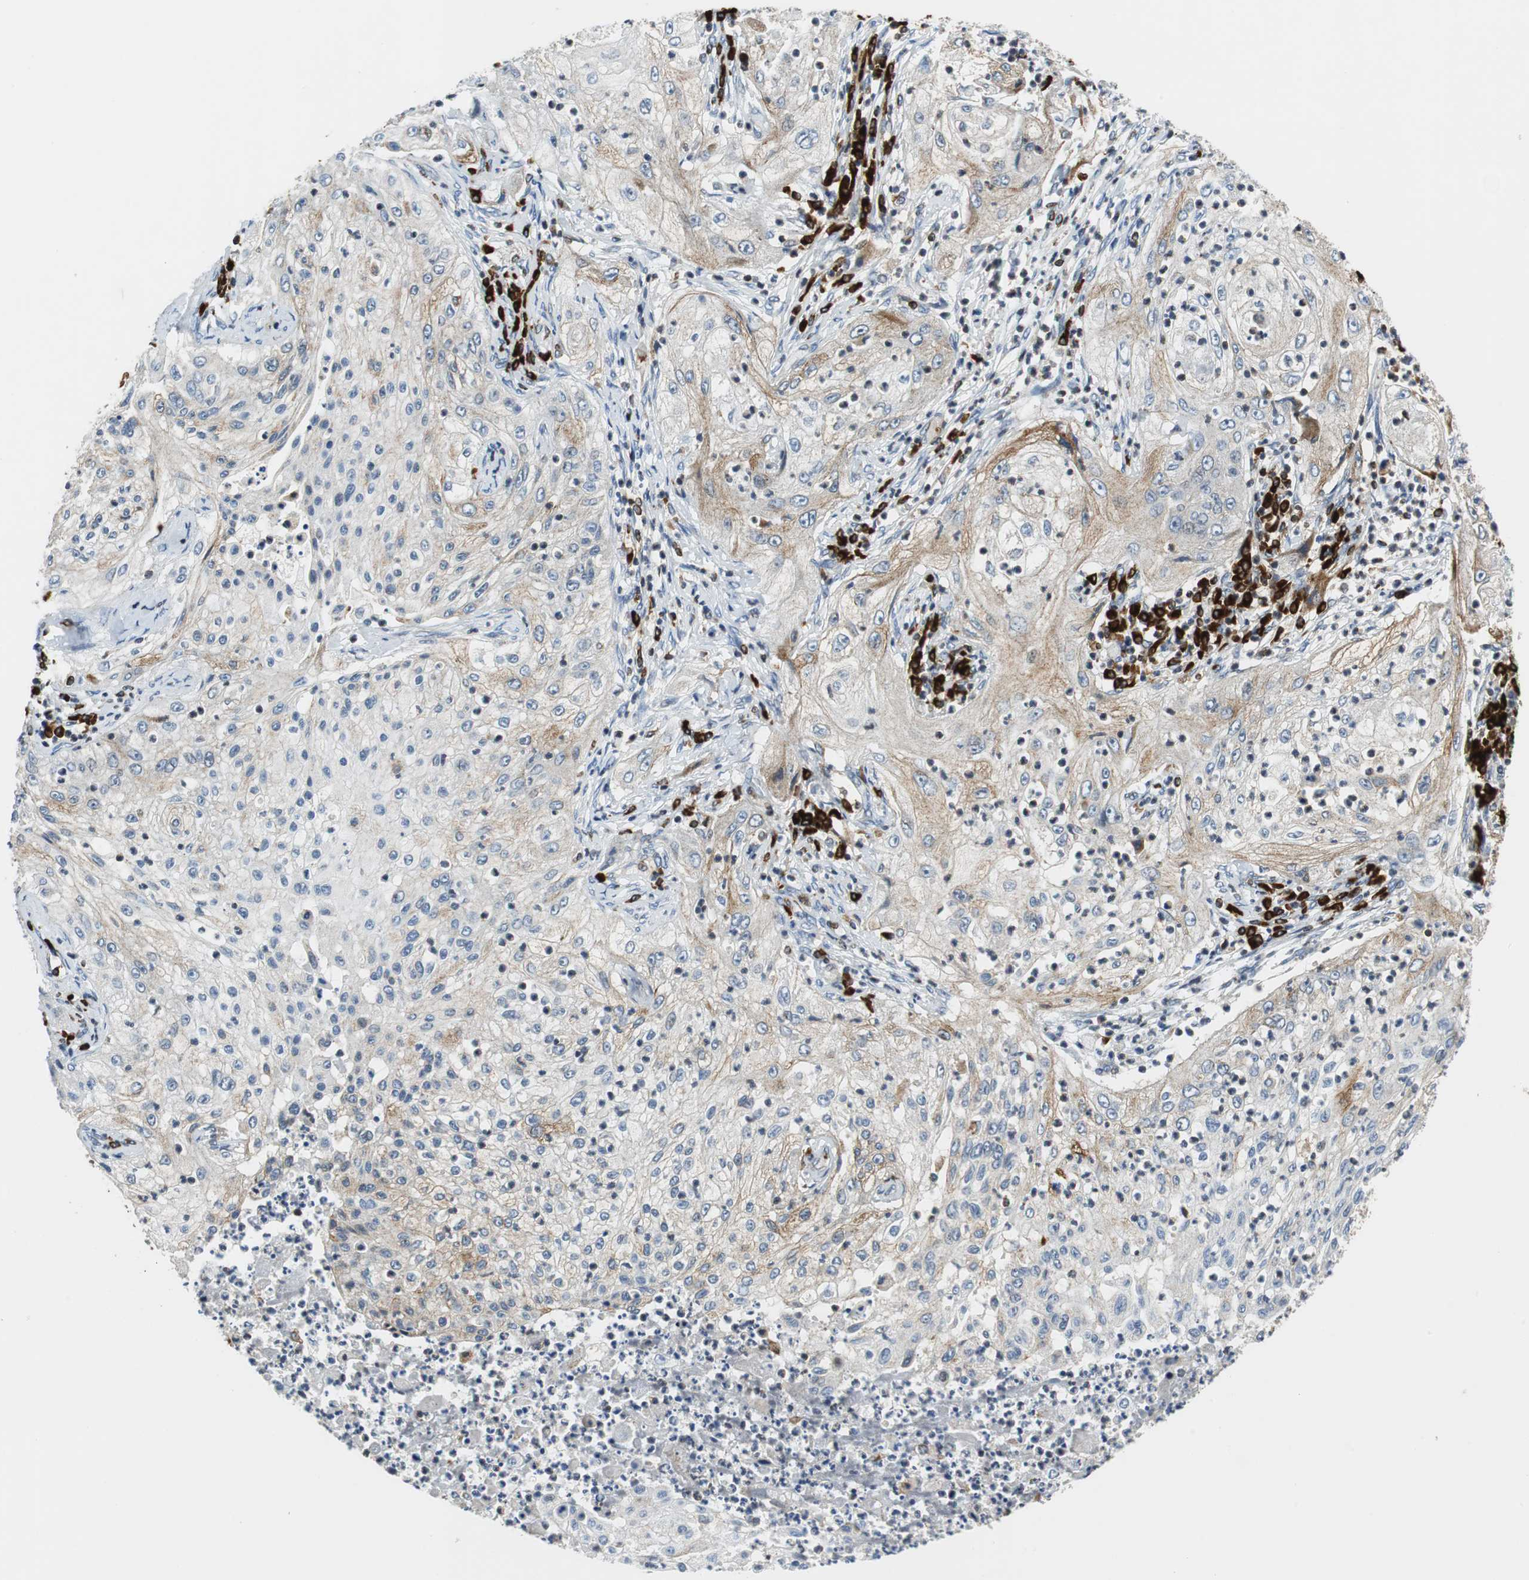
{"staining": {"intensity": "weak", "quantity": "25%-75%", "location": "cytoplasmic/membranous"}, "tissue": "lung cancer", "cell_type": "Tumor cells", "image_type": "cancer", "snomed": [{"axis": "morphology", "description": "Inflammation, NOS"}, {"axis": "morphology", "description": "Squamous cell carcinoma, NOS"}, {"axis": "topography", "description": "Lymph node"}, {"axis": "topography", "description": "Soft tissue"}, {"axis": "topography", "description": "Lung"}], "caption": "IHC (DAB (3,3'-diaminobenzidine)) staining of human lung squamous cell carcinoma reveals weak cytoplasmic/membranous protein positivity in about 25%-75% of tumor cells.", "gene": "TUBA4A", "patient": {"sex": "male", "age": 66}}